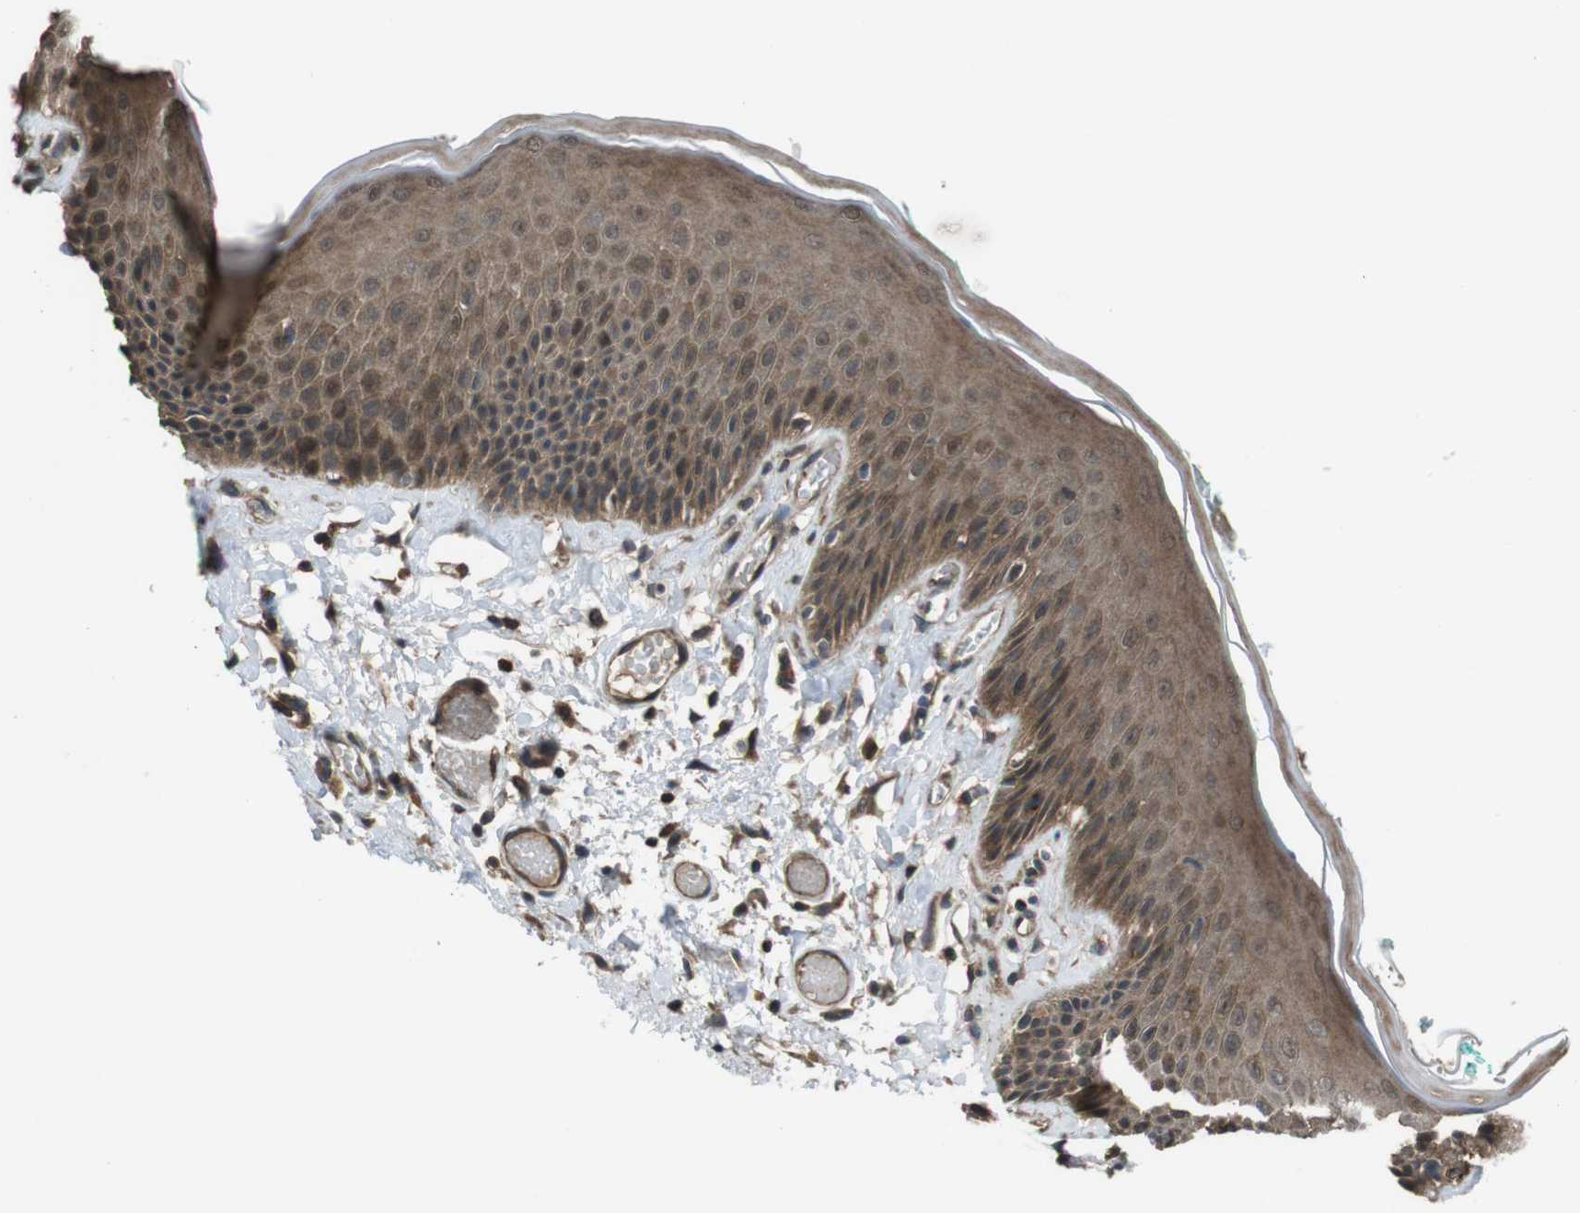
{"staining": {"intensity": "moderate", "quantity": ">75%", "location": "cytoplasmic/membranous"}, "tissue": "skin", "cell_type": "Epidermal cells", "image_type": "normal", "snomed": [{"axis": "morphology", "description": "Normal tissue, NOS"}, {"axis": "topography", "description": "Vulva"}], "caption": "A brown stain highlights moderate cytoplasmic/membranous expression of a protein in epidermal cells of benign human skin. The protein of interest is stained brown, and the nuclei are stained in blue (DAB IHC with brightfield microscopy, high magnification).", "gene": "SLC22A23", "patient": {"sex": "female", "age": 73}}